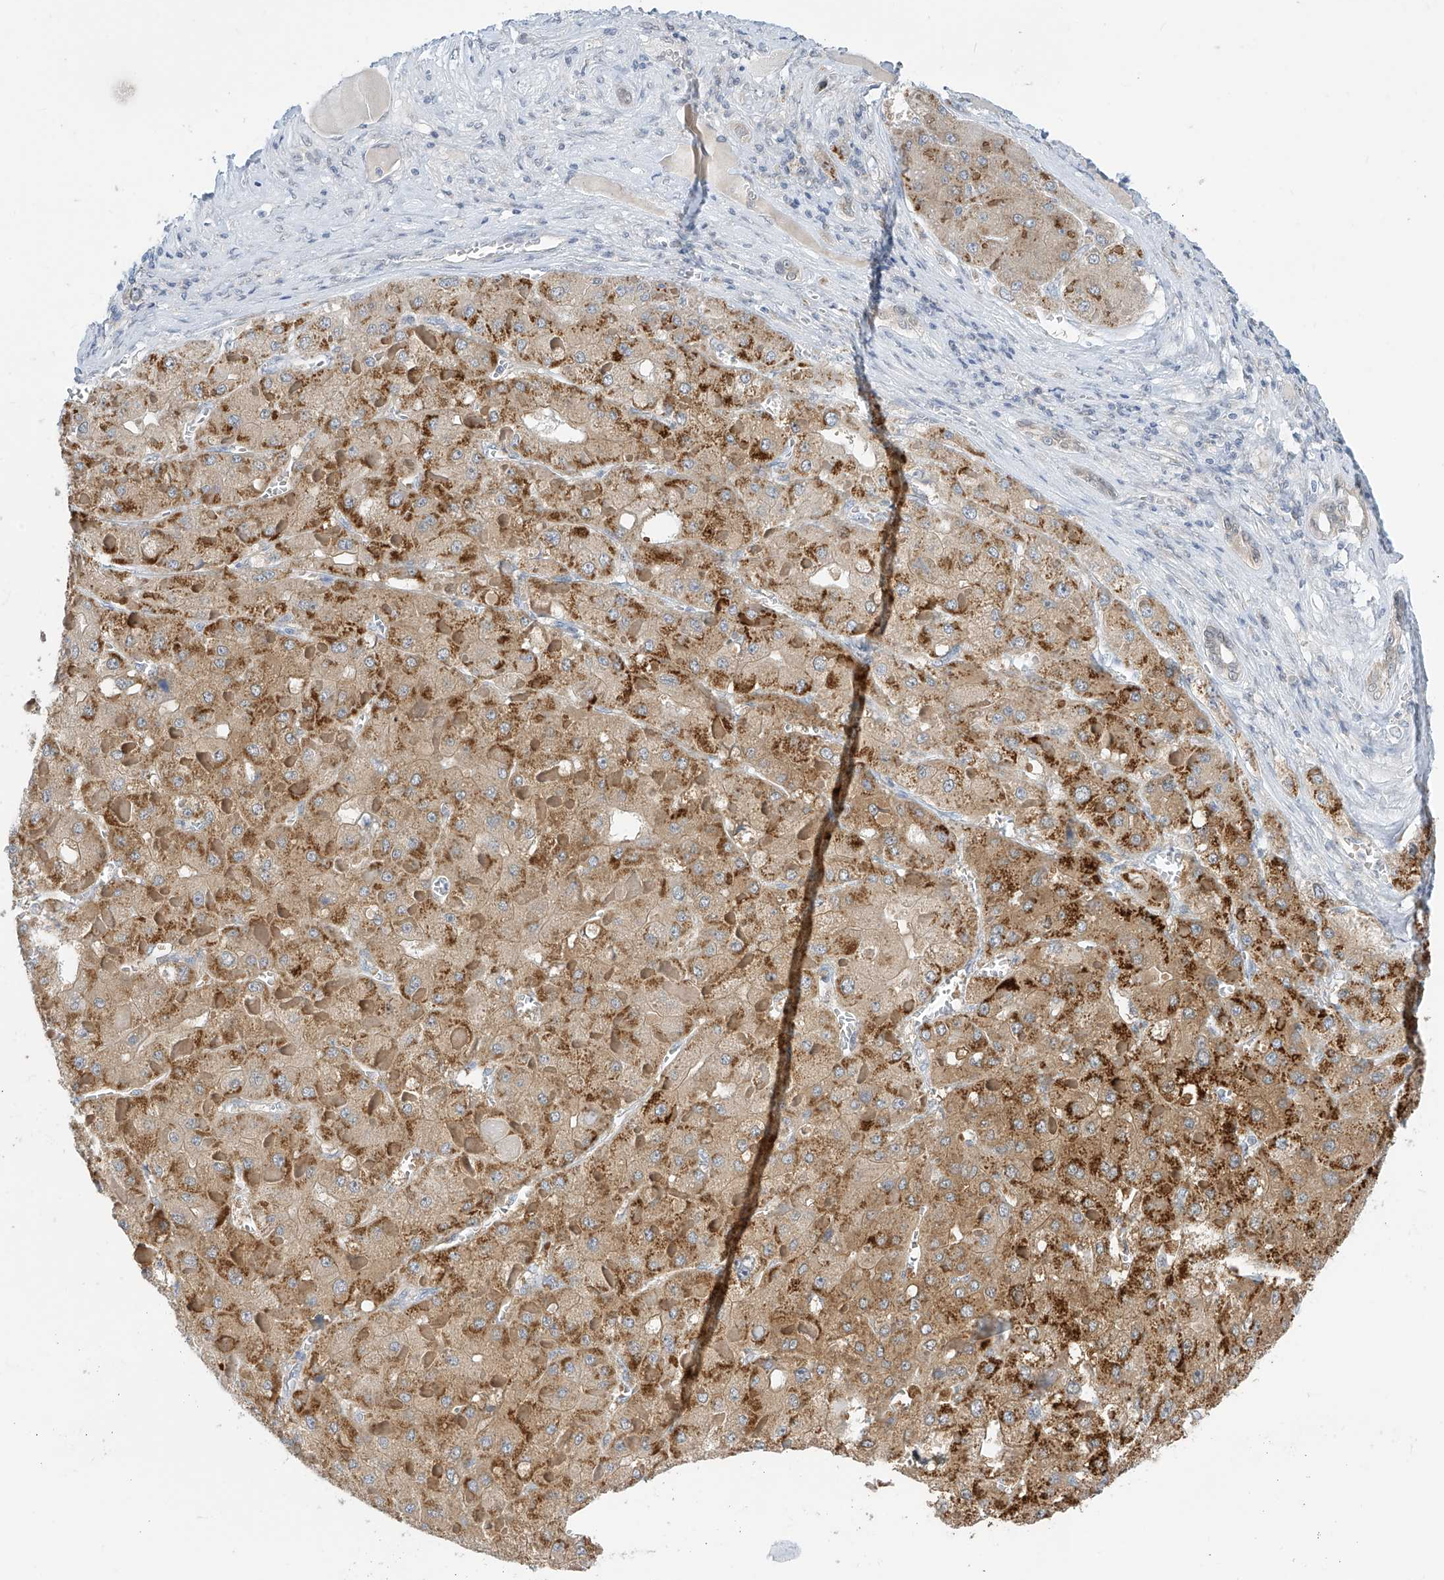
{"staining": {"intensity": "moderate", "quantity": ">75%", "location": "cytoplasmic/membranous"}, "tissue": "liver cancer", "cell_type": "Tumor cells", "image_type": "cancer", "snomed": [{"axis": "morphology", "description": "Carcinoma, Hepatocellular, NOS"}, {"axis": "topography", "description": "Liver"}], "caption": "This micrograph demonstrates immunohistochemistry (IHC) staining of hepatocellular carcinoma (liver), with medium moderate cytoplasmic/membranous positivity in approximately >75% of tumor cells.", "gene": "APLF", "patient": {"sex": "female", "age": 73}}